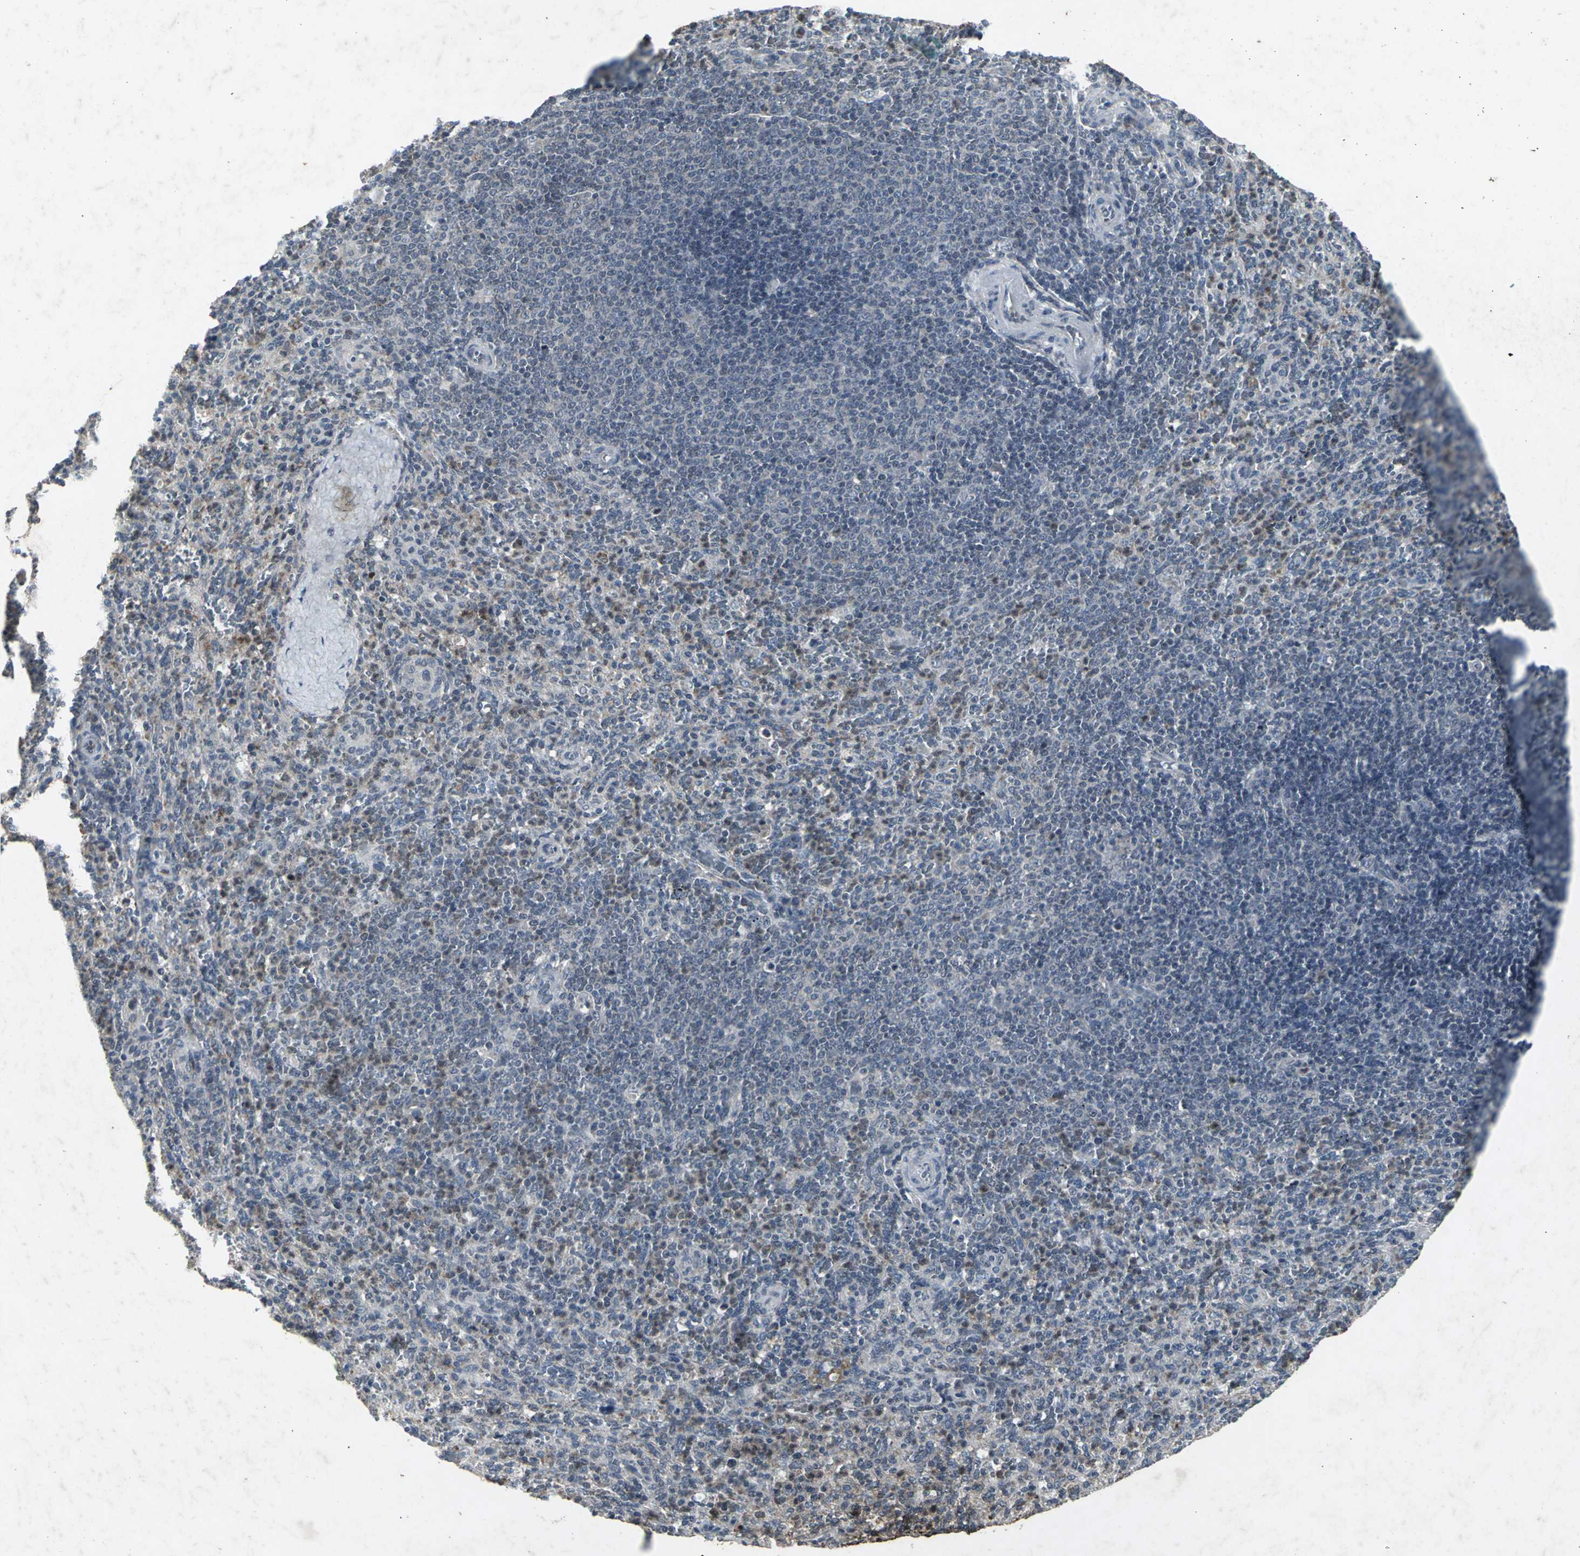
{"staining": {"intensity": "negative", "quantity": "none", "location": "none"}, "tissue": "spleen", "cell_type": "Cells in red pulp", "image_type": "normal", "snomed": [{"axis": "morphology", "description": "Normal tissue, NOS"}, {"axis": "topography", "description": "Spleen"}], "caption": "Cells in red pulp show no significant protein expression in unremarkable spleen.", "gene": "BMP4", "patient": {"sex": "male", "age": 36}}